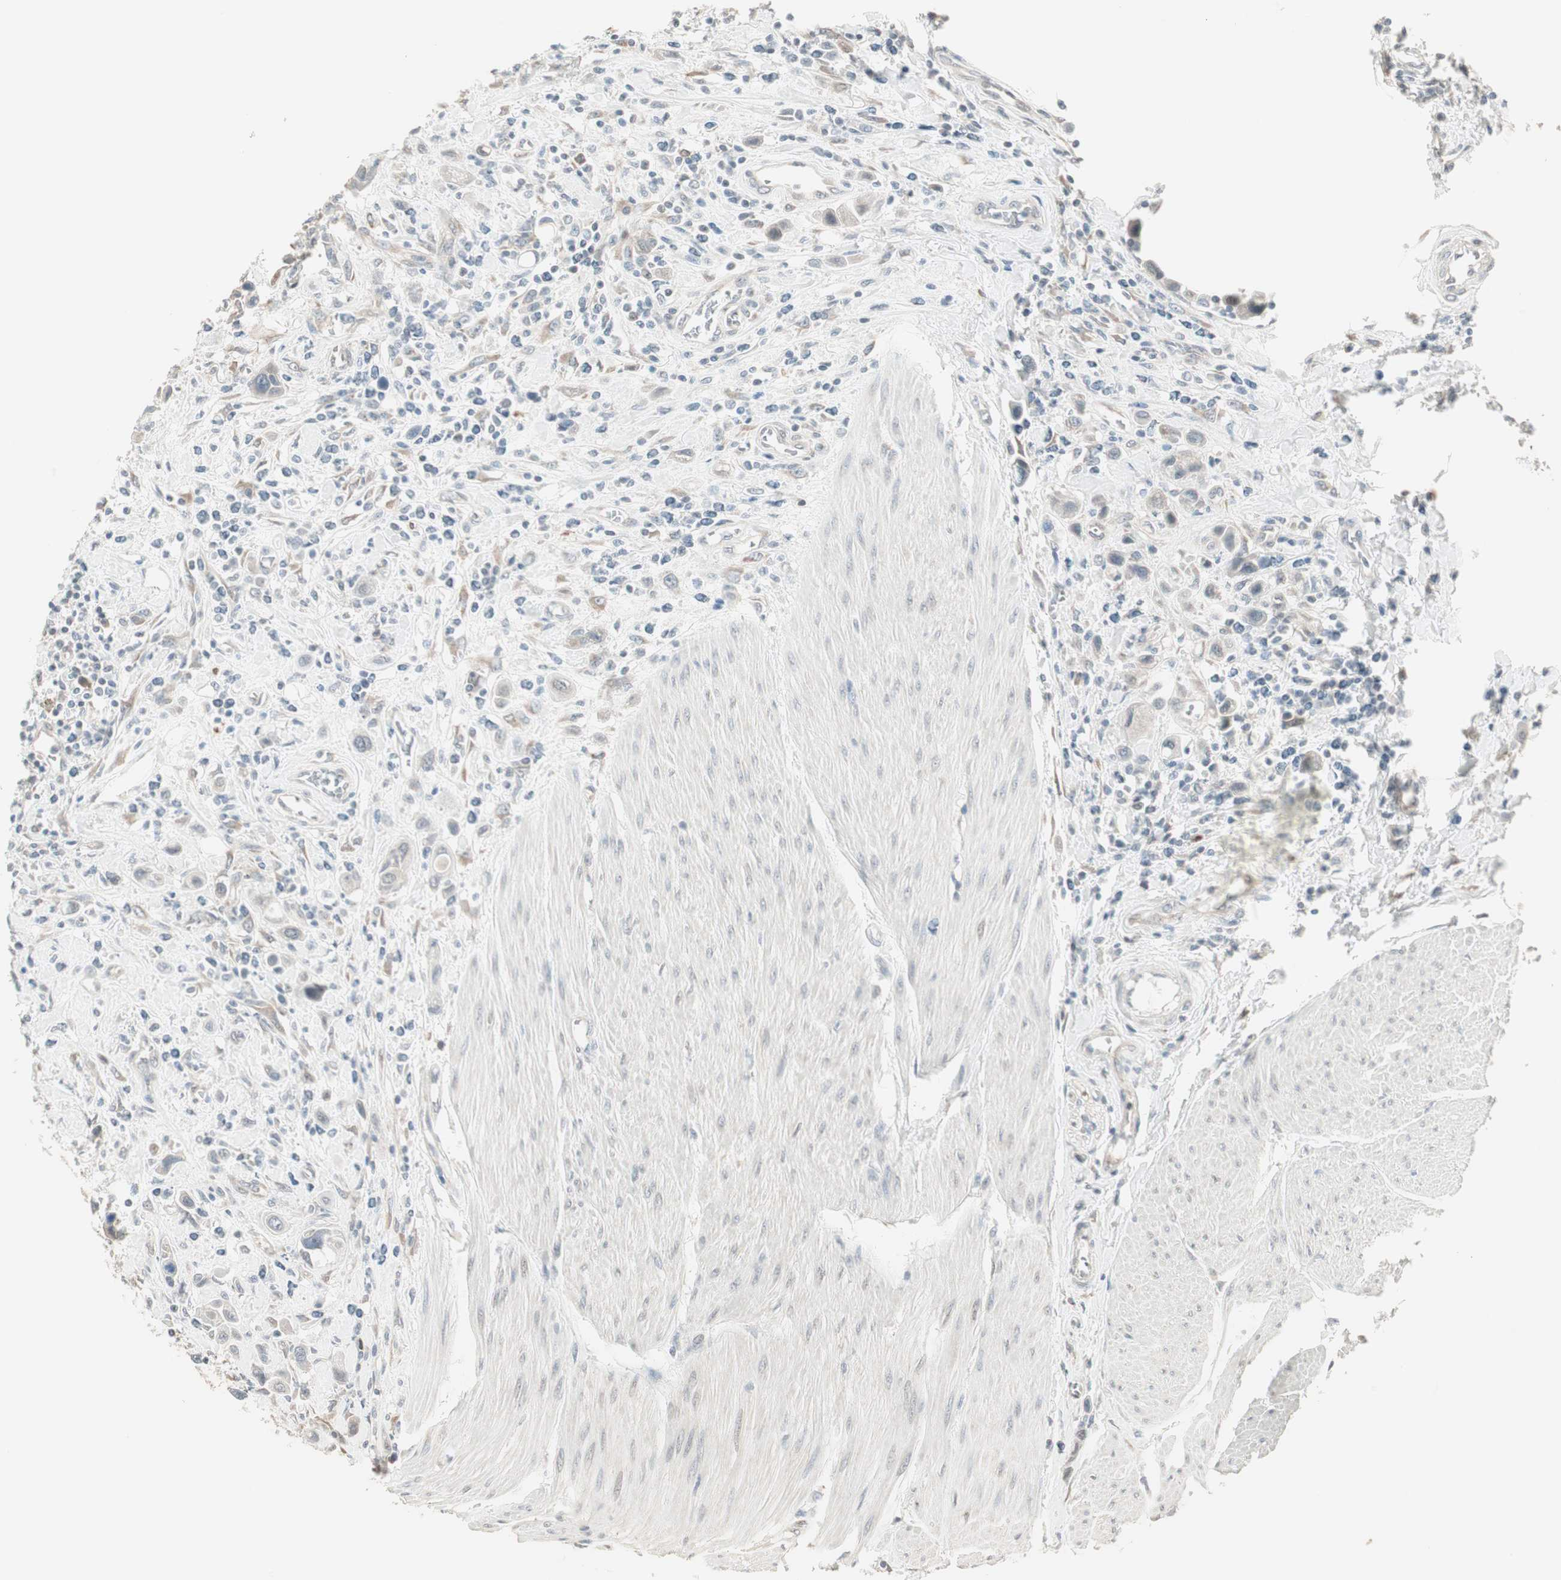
{"staining": {"intensity": "weak", "quantity": "25%-75%", "location": "cytoplasmic/membranous"}, "tissue": "urothelial cancer", "cell_type": "Tumor cells", "image_type": "cancer", "snomed": [{"axis": "morphology", "description": "Urothelial carcinoma, High grade"}, {"axis": "topography", "description": "Urinary bladder"}], "caption": "Urothelial cancer tissue displays weak cytoplasmic/membranous positivity in approximately 25%-75% of tumor cells", "gene": "PDZK1", "patient": {"sex": "male", "age": 50}}